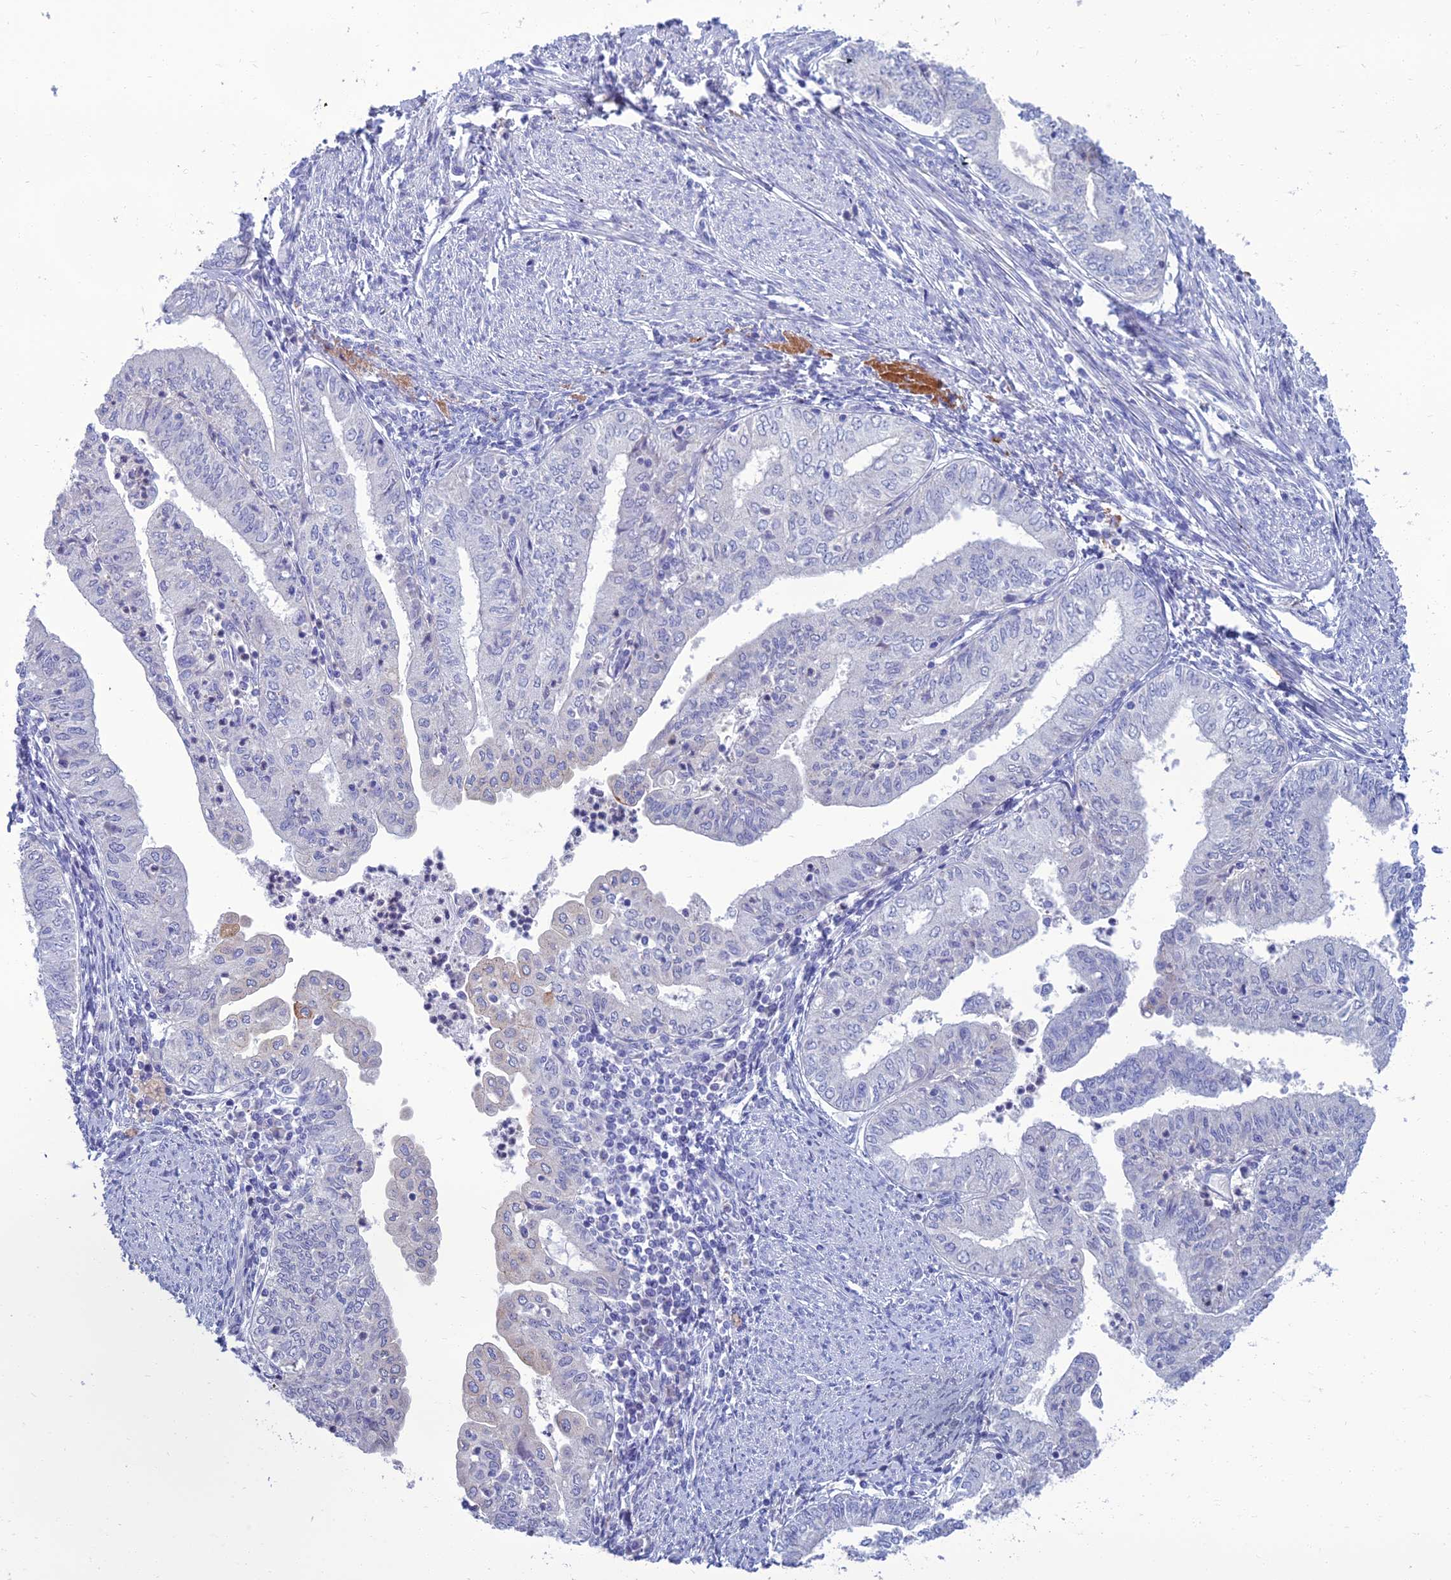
{"staining": {"intensity": "negative", "quantity": "none", "location": "none"}, "tissue": "endometrial cancer", "cell_type": "Tumor cells", "image_type": "cancer", "snomed": [{"axis": "morphology", "description": "Adenocarcinoma, NOS"}, {"axis": "topography", "description": "Endometrium"}], "caption": "An immunohistochemistry (IHC) micrograph of endometrial cancer is shown. There is no staining in tumor cells of endometrial cancer.", "gene": "SPTLC3", "patient": {"sex": "female", "age": 66}}